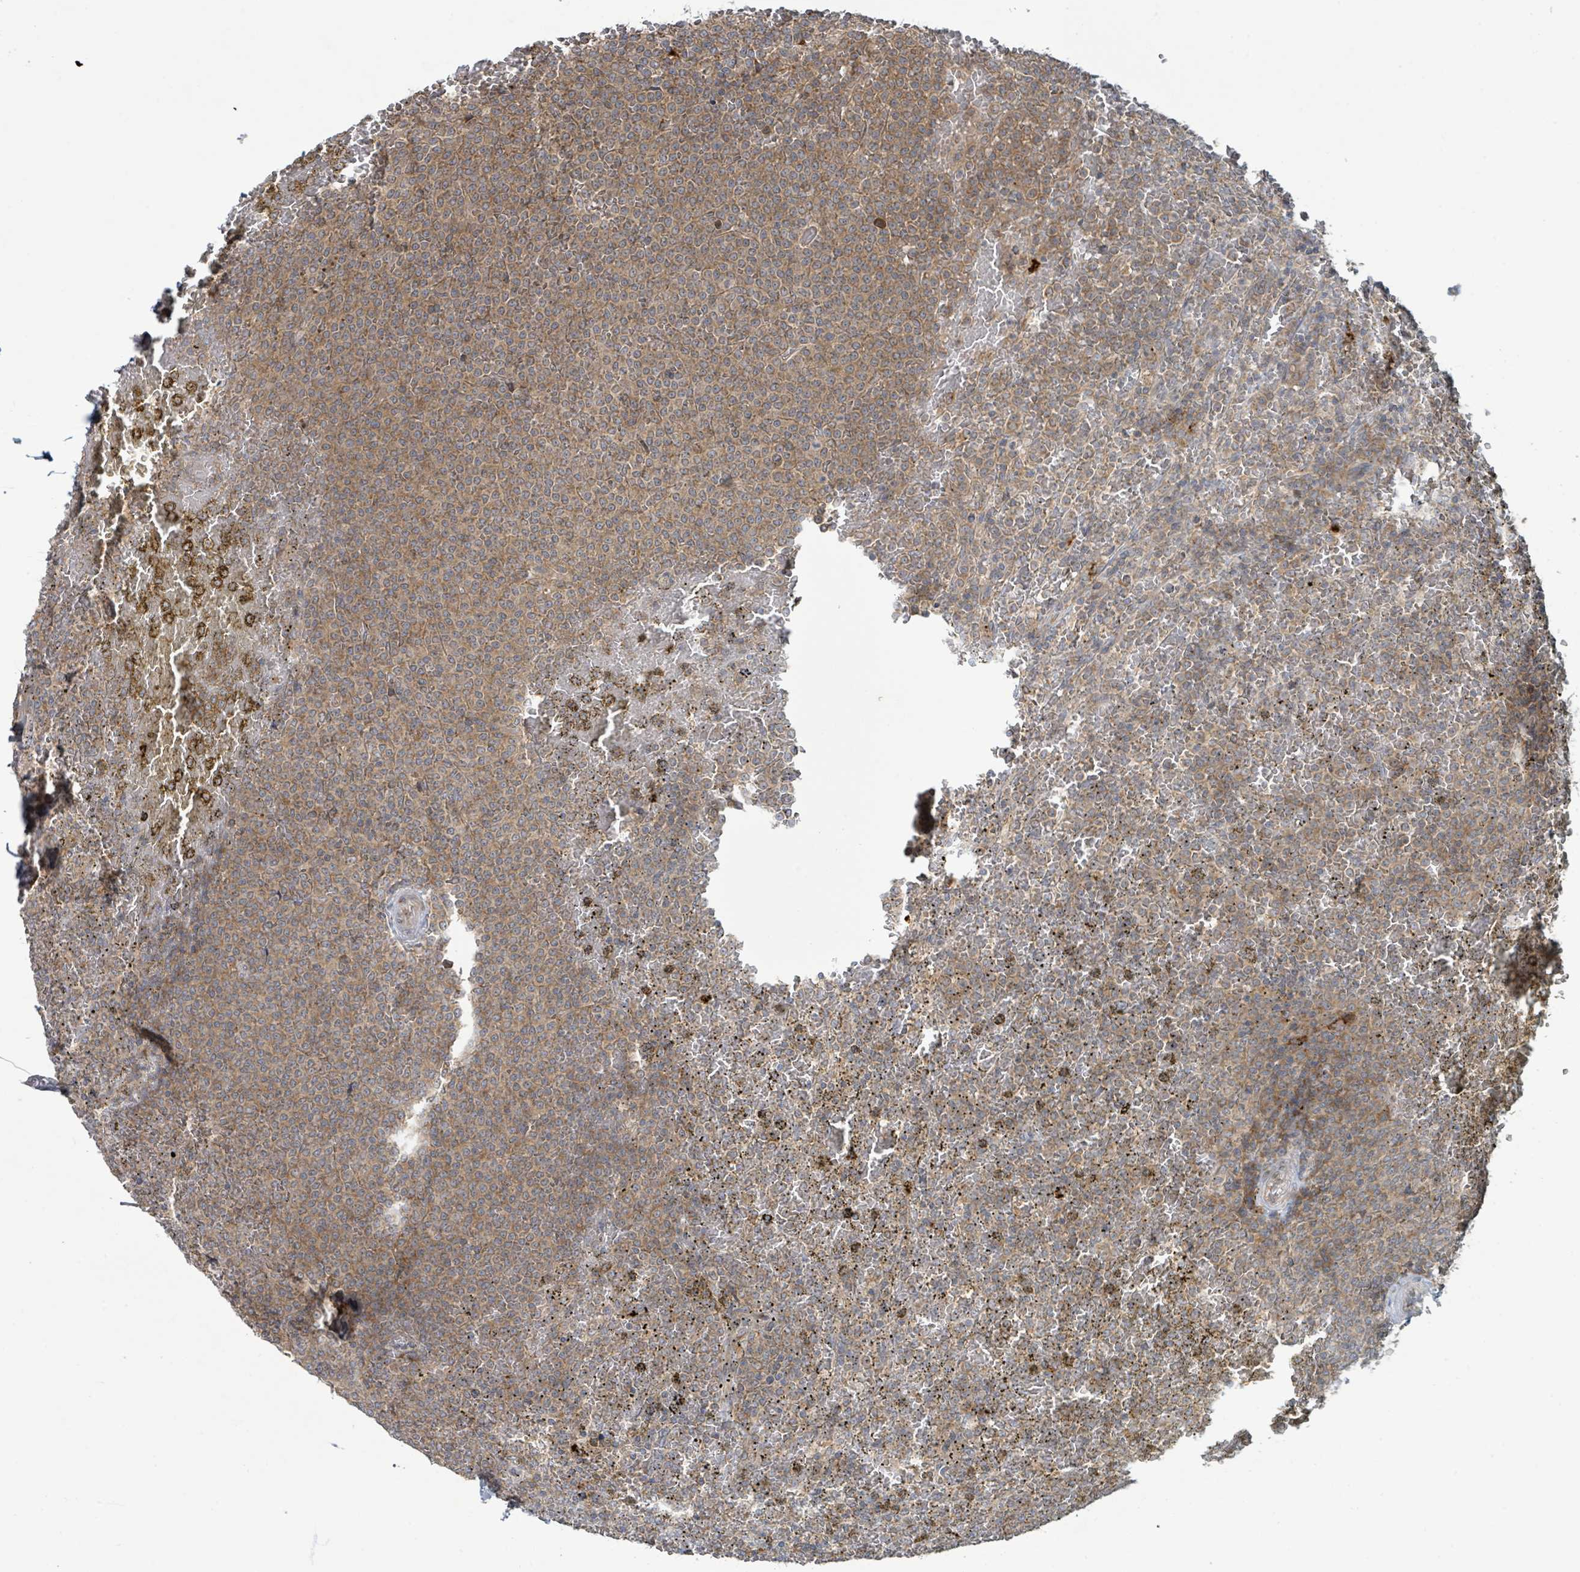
{"staining": {"intensity": "moderate", "quantity": ">75%", "location": "cytoplasmic/membranous"}, "tissue": "lymphoma", "cell_type": "Tumor cells", "image_type": "cancer", "snomed": [{"axis": "morphology", "description": "Malignant lymphoma, non-Hodgkin's type, Low grade"}, {"axis": "topography", "description": "Spleen"}], "caption": "The histopathology image exhibits staining of low-grade malignant lymphoma, non-Hodgkin's type, revealing moderate cytoplasmic/membranous protein positivity (brown color) within tumor cells.", "gene": "OR51E1", "patient": {"sex": "male", "age": 60}}